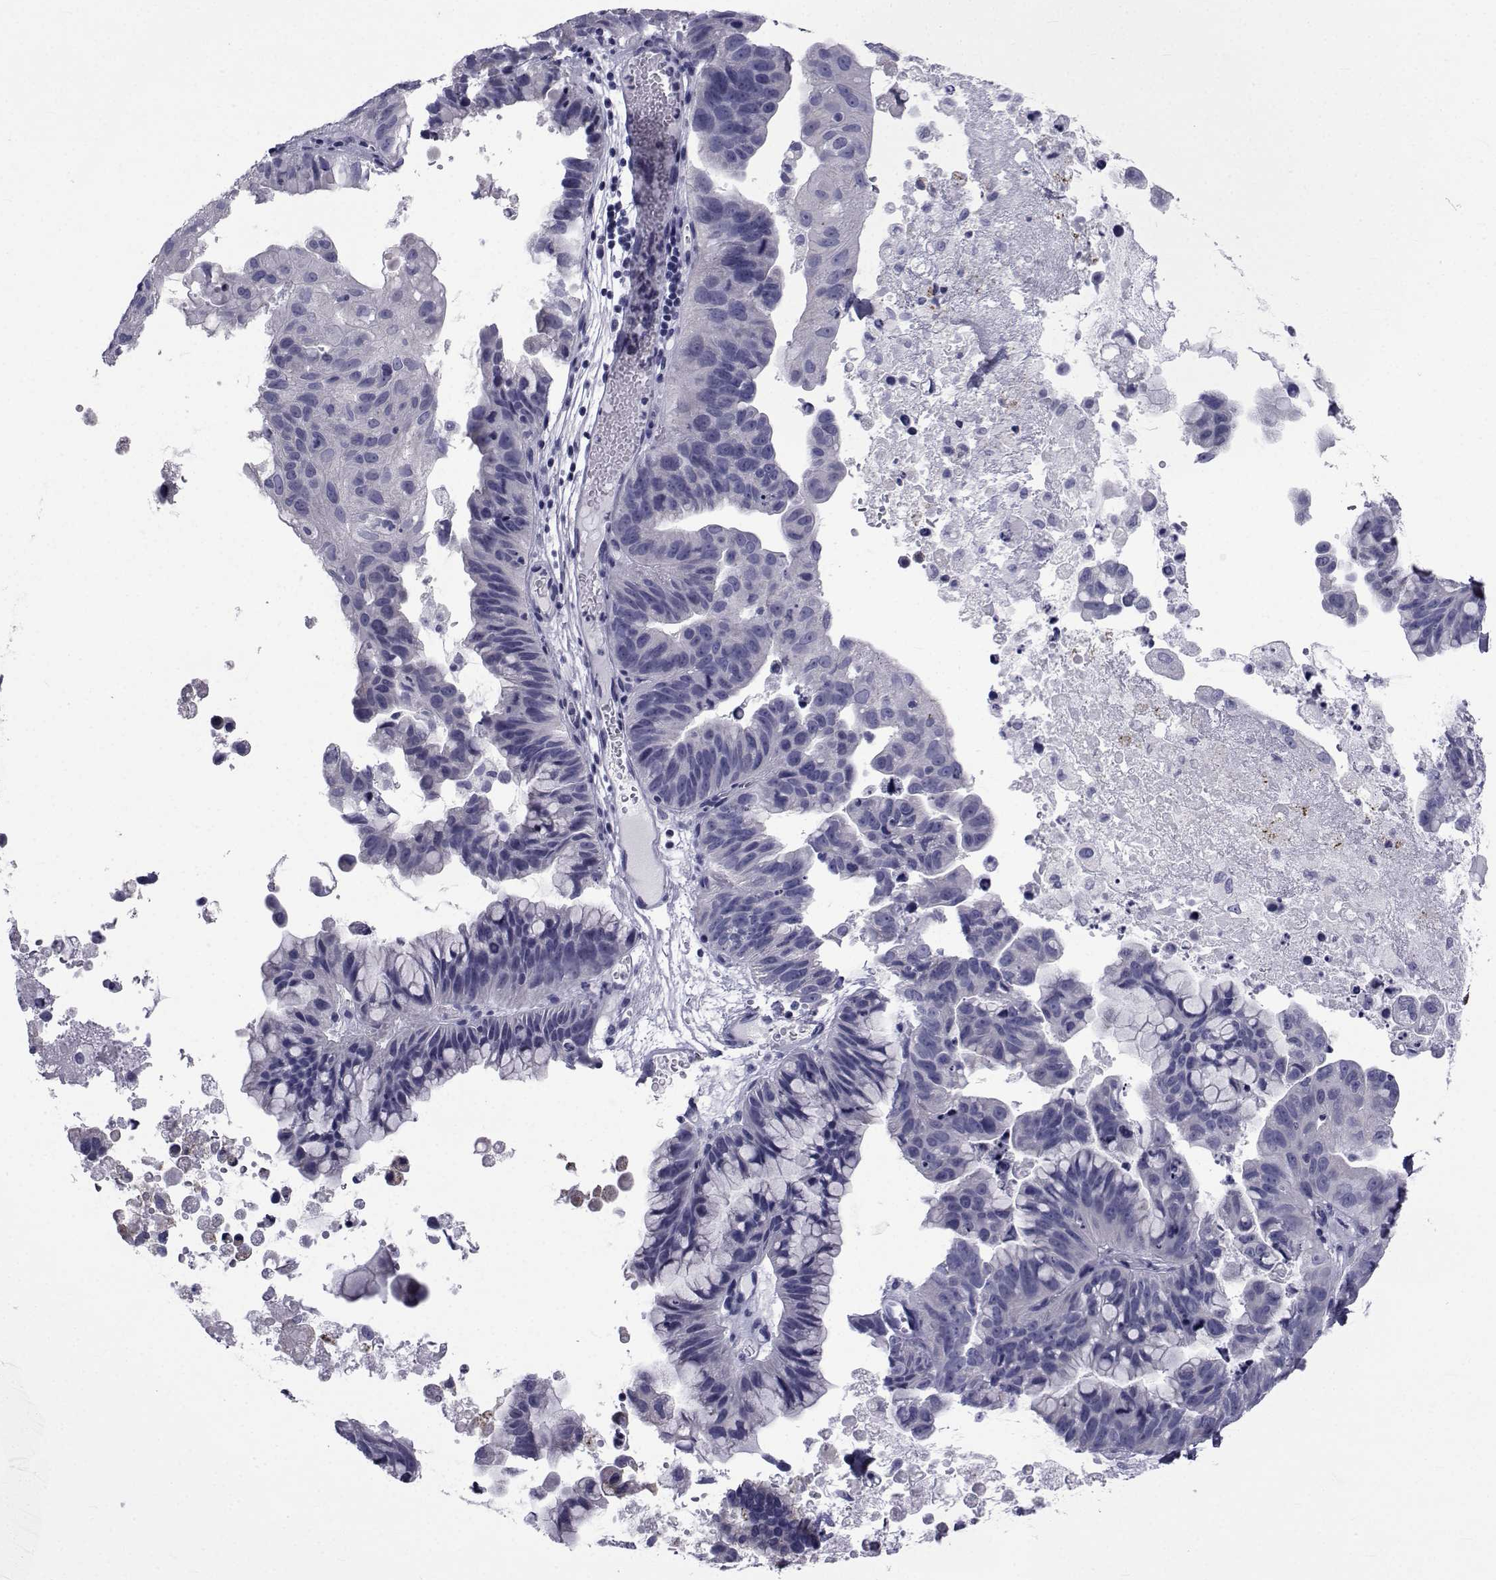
{"staining": {"intensity": "negative", "quantity": "none", "location": "none"}, "tissue": "ovarian cancer", "cell_type": "Tumor cells", "image_type": "cancer", "snomed": [{"axis": "morphology", "description": "Cystadenocarcinoma, mucinous, NOS"}, {"axis": "topography", "description": "Ovary"}], "caption": "Ovarian cancer (mucinous cystadenocarcinoma) was stained to show a protein in brown. There is no significant expression in tumor cells.", "gene": "PDE6H", "patient": {"sex": "female", "age": 76}}